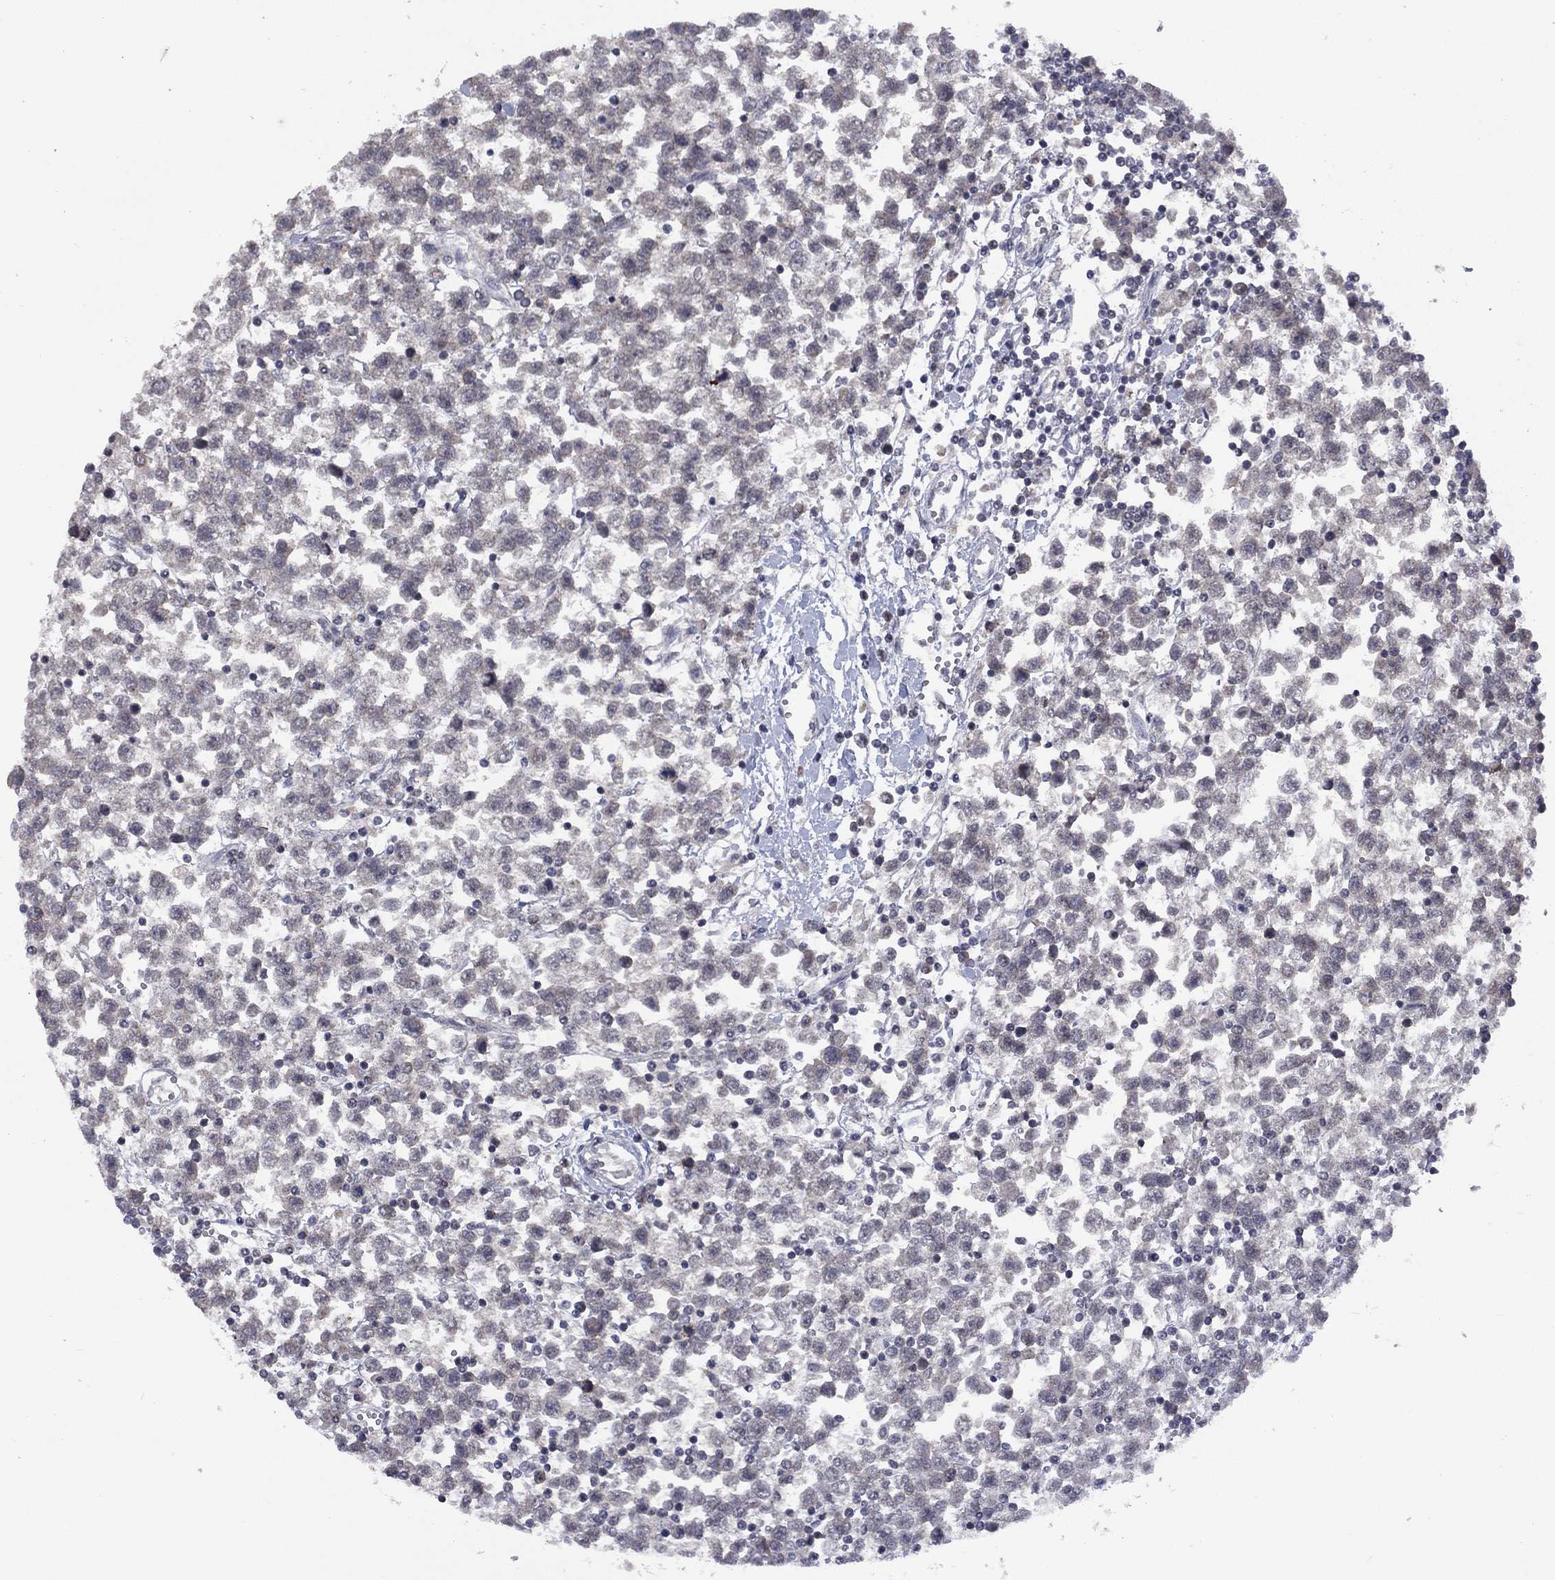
{"staining": {"intensity": "negative", "quantity": "none", "location": "none"}, "tissue": "testis cancer", "cell_type": "Tumor cells", "image_type": "cancer", "snomed": [{"axis": "morphology", "description": "Seminoma, NOS"}, {"axis": "topography", "description": "Testis"}], "caption": "Tumor cells show no significant staining in seminoma (testis). (Immunohistochemistry (ihc), brightfield microscopy, high magnification).", "gene": "SPATA33", "patient": {"sex": "male", "age": 34}}